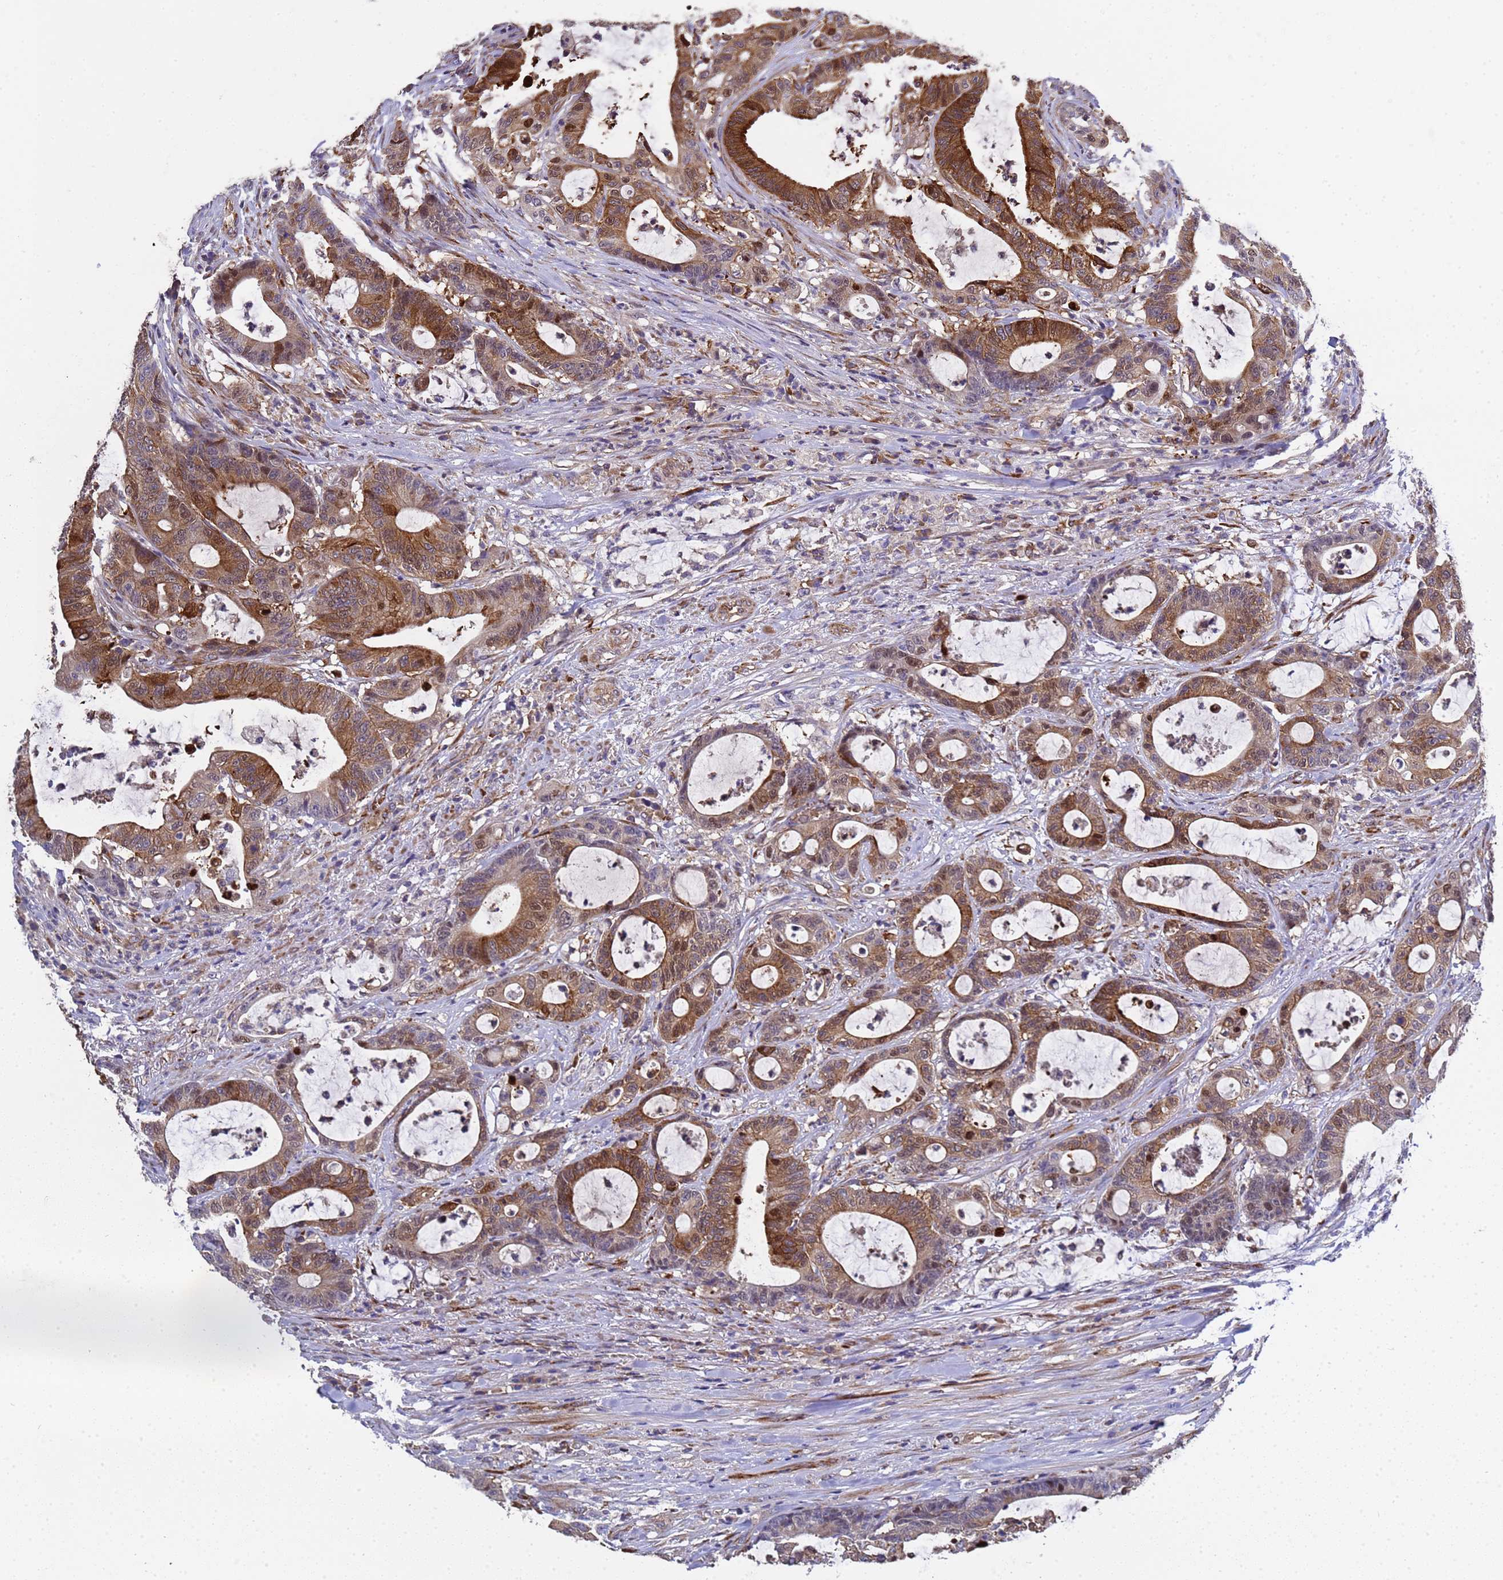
{"staining": {"intensity": "strong", "quantity": ">75%", "location": "cytoplasmic/membranous"}, "tissue": "colorectal cancer", "cell_type": "Tumor cells", "image_type": "cancer", "snomed": [{"axis": "morphology", "description": "Adenocarcinoma, NOS"}, {"axis": "topography", "description": "Colon"}], "caption": "IHC (DAB (3,3'-diaminobenzidine)) staining of colorectal cancer displays strong cytoplasmic/membranous protein staining in approximately >75% of tumor cells.", "gene": "MOCS1", "patient": {"sex": "female", "age": 84}}